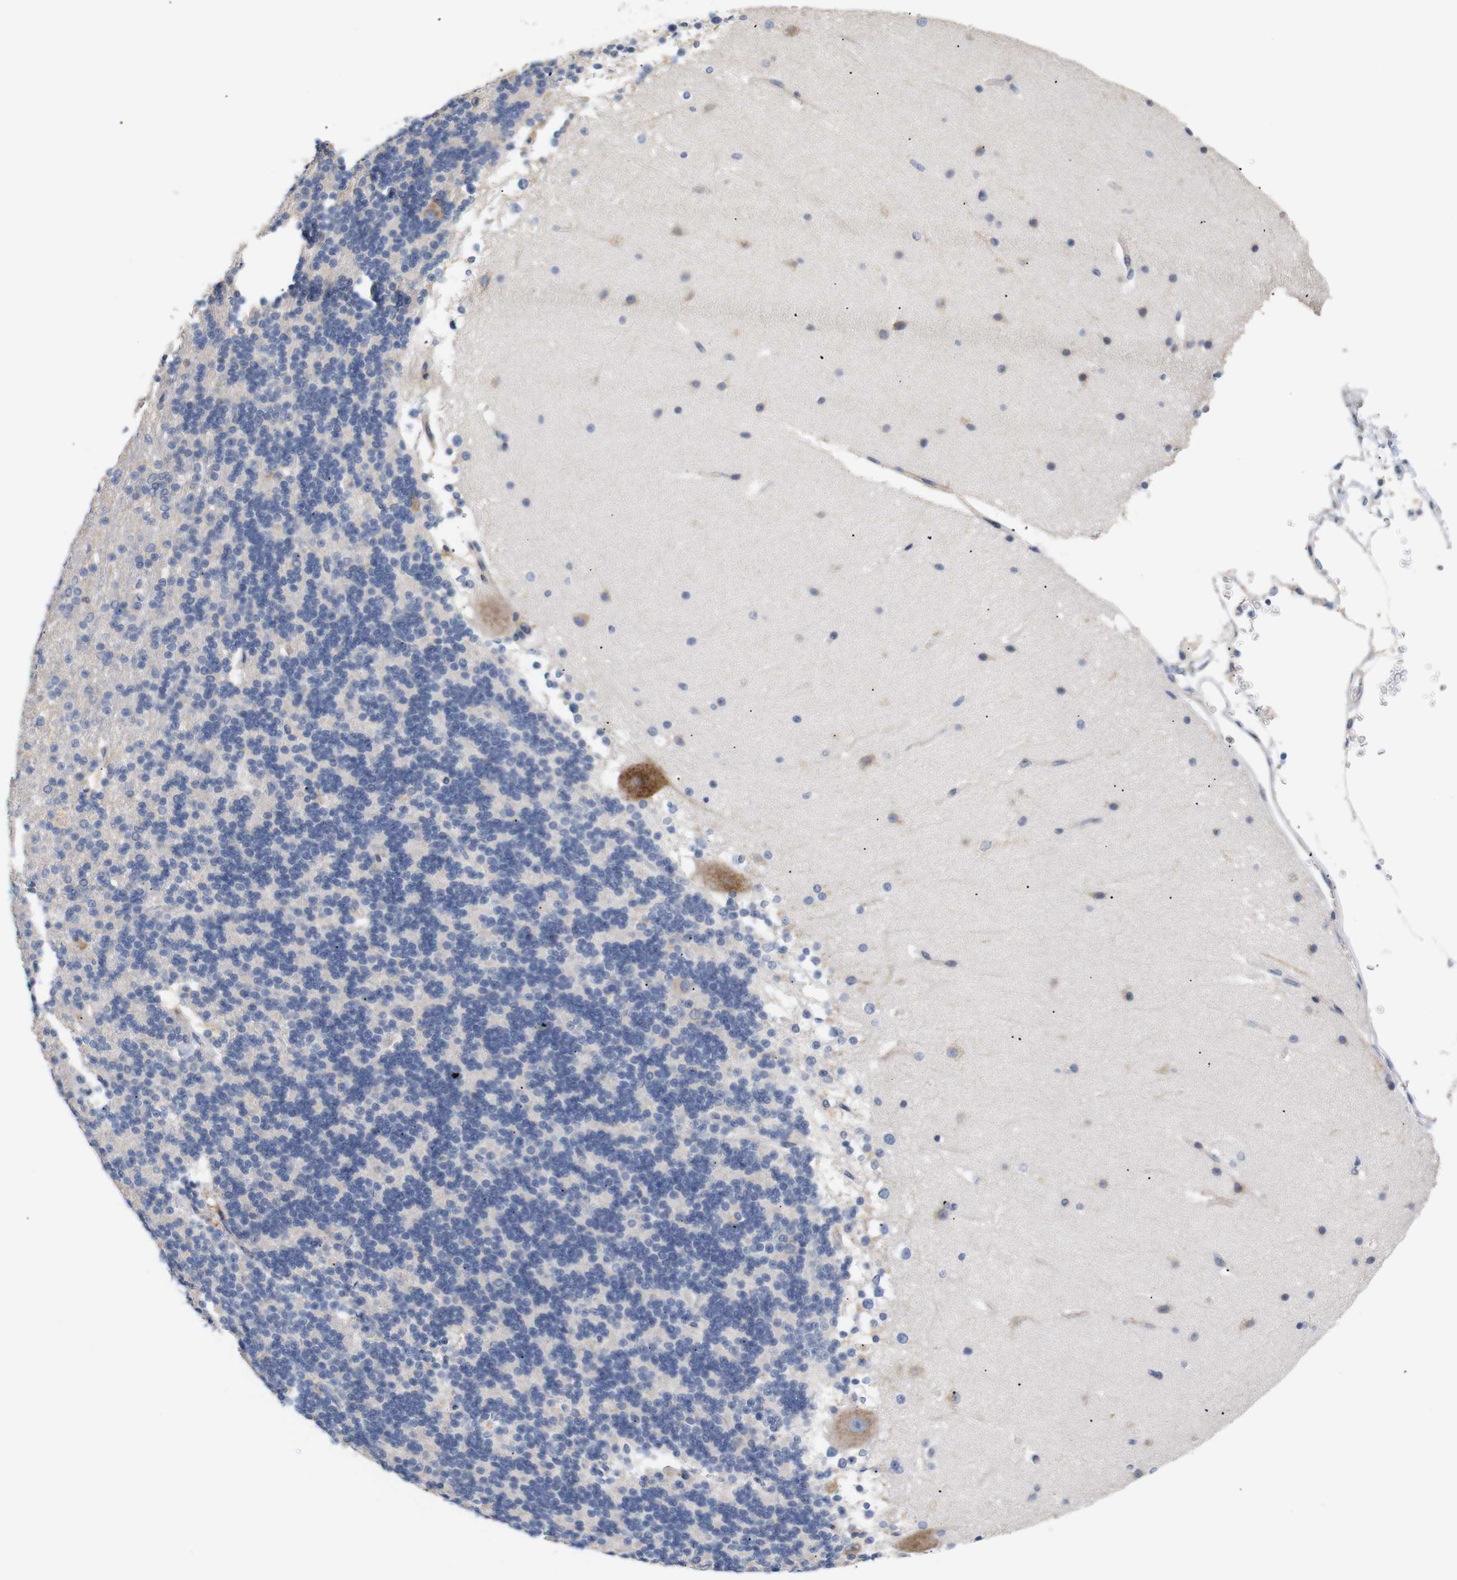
{"staining": {"intensity": "negative", "quantity": "none", "location": "none"}, "tissue": "cerebellum", "cell_type": "Cells in granular layer", "image_type": "normal", "snomed": [{"axis": "morphology", "description": "Normal tissue, NOS"}, {"axis": "topography", "description": "Cerebellum"}], "caption": "An image of cerebellum stained for a protein reveals no brown staining in cells in granular layer.", "gene": "TRIM5", "patient": {"sex": "female", "age": 19}}